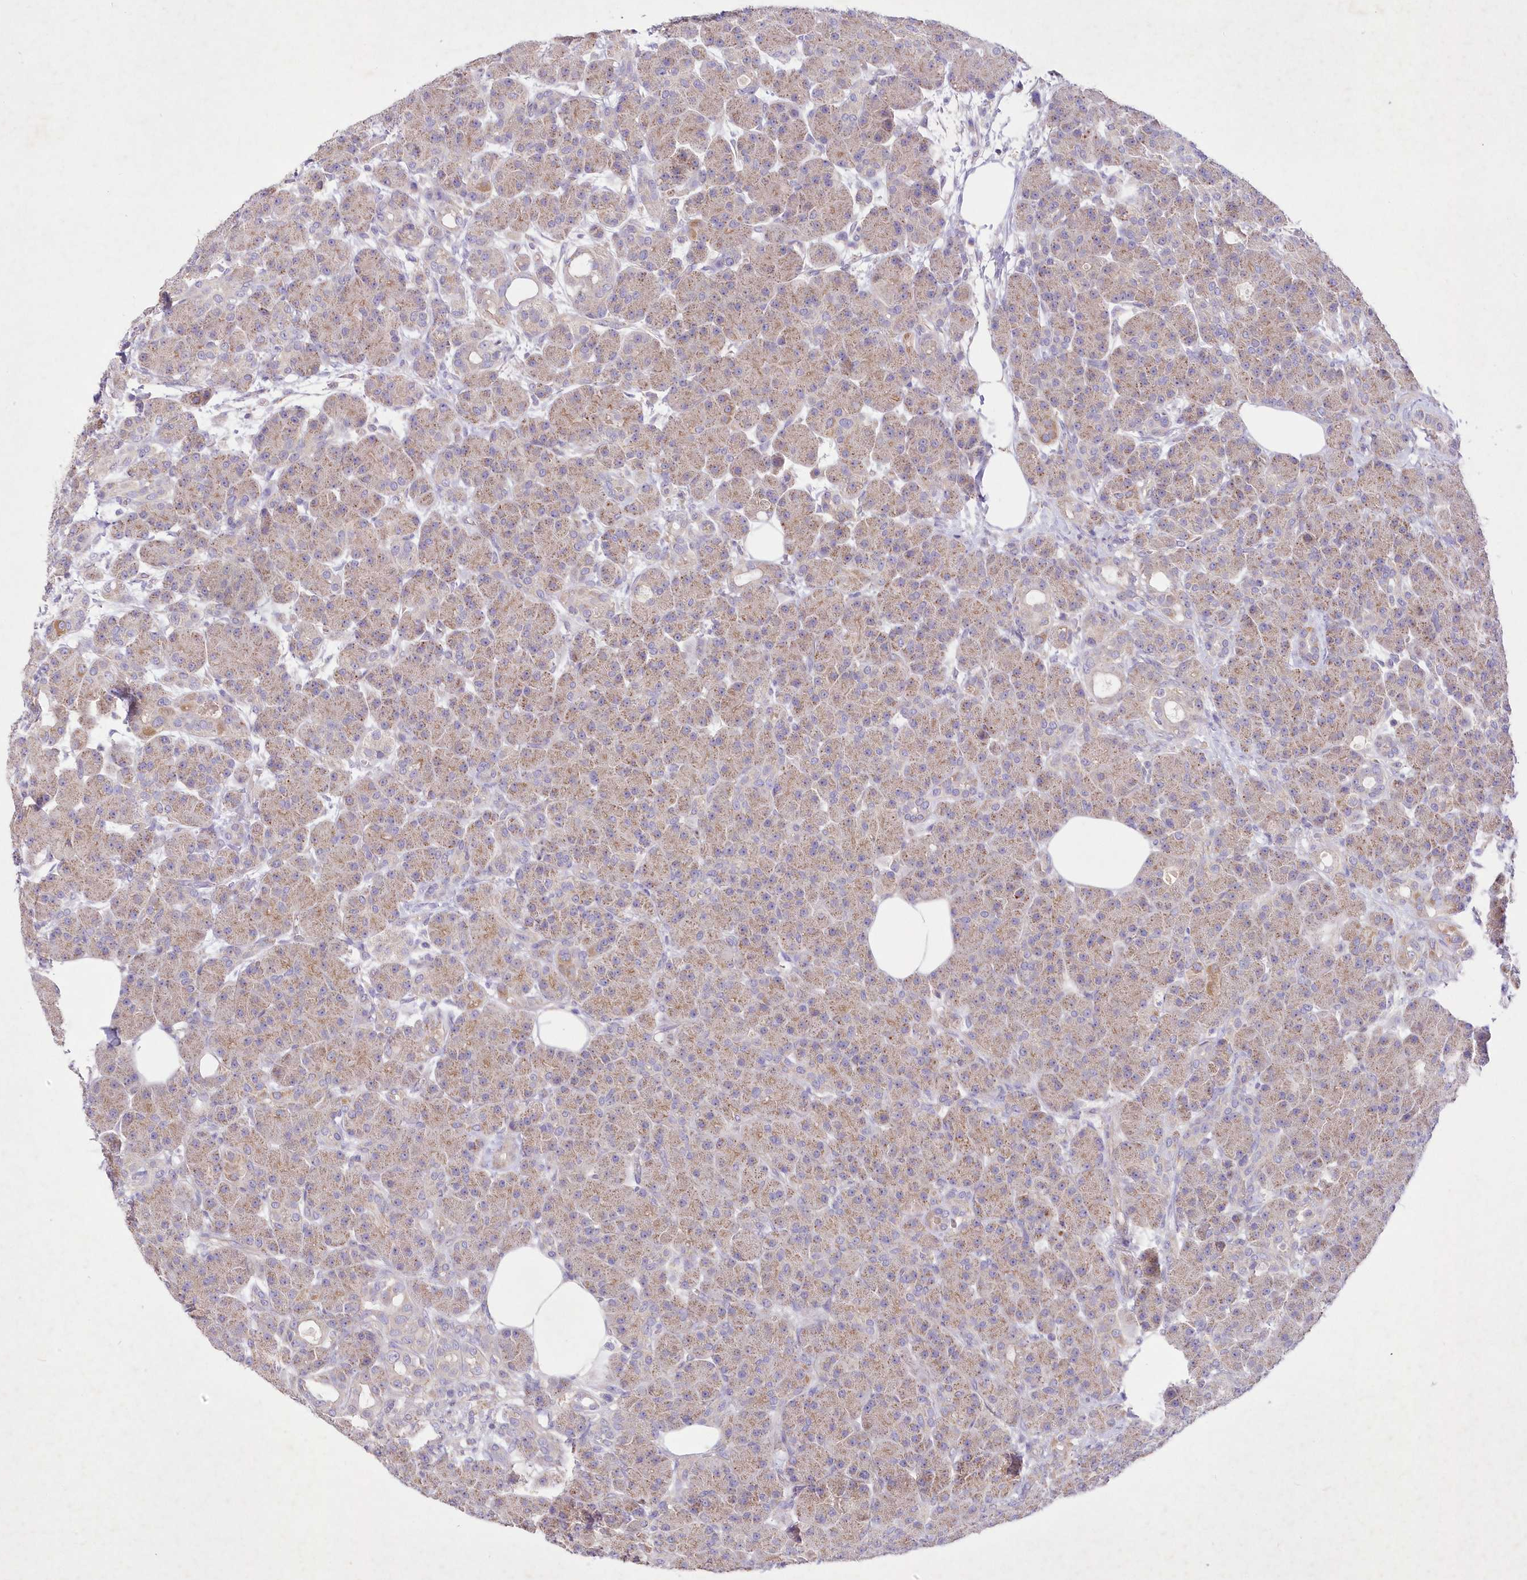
{"staining": {"intensity": "weak", "quantity": ">75%", "location": "cytoplasmic/membranous"}, "tissue": "pancreas", "cell_type": "Exocrine glandular cells", "image_type": "normal", "snomed": [{"axis": "morphology", "description": "Normal tissue, NOS"}, {"axis": "topography", "description": "Pancreas"}], "caption": "This micrograph demonstrates unremarkable pancreas stained with immunohistochemistry to label a protein in brown. The cytoplasmic/membranous of exocrine glandular cells show weak positivity for the protein. Nuclei are counter-stained blue.", "gene": "ITSN2", "patient": {"sex": "male", "age": 63}}